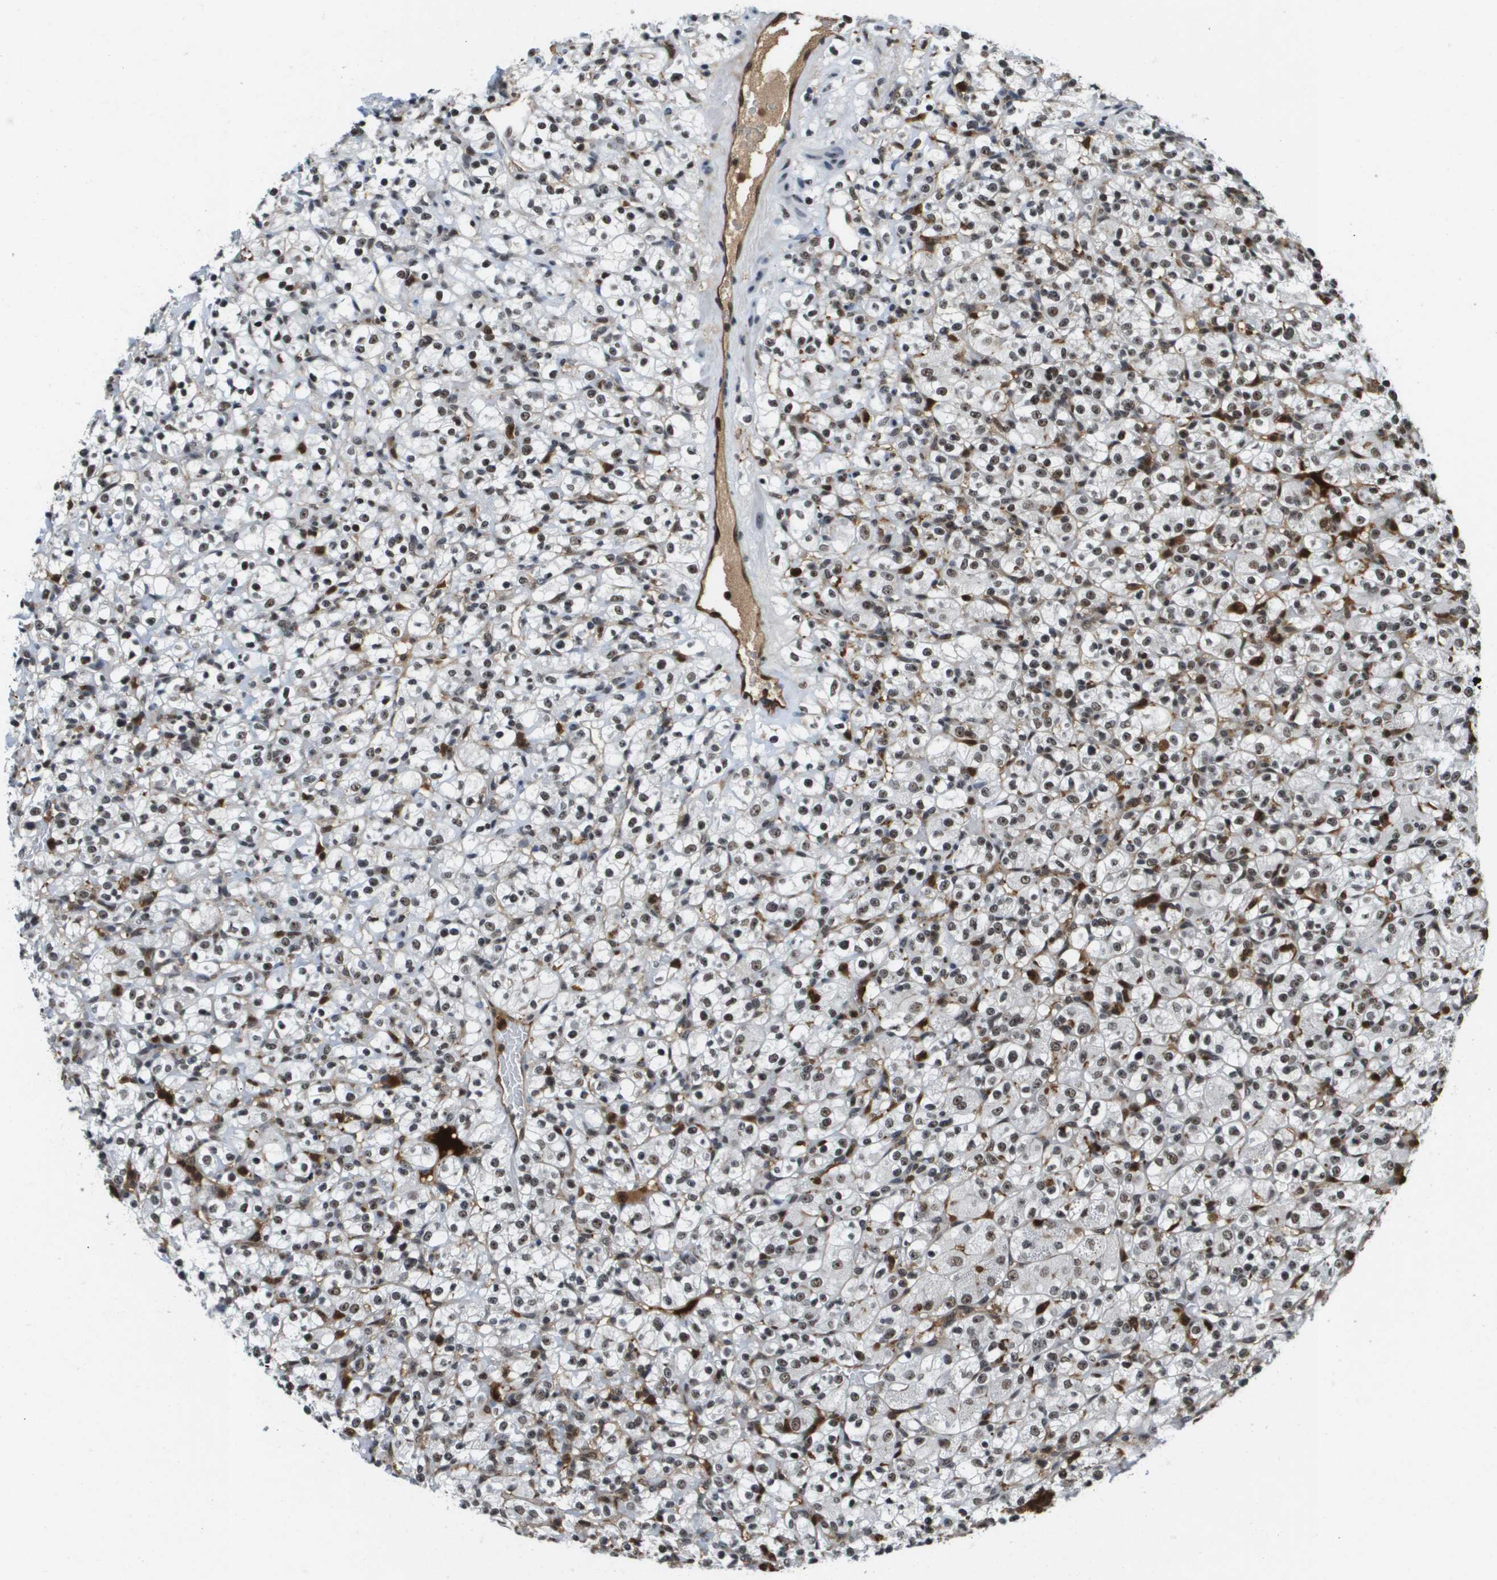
{"staining": {"intensity": "moderate", "quantity": ">75%", "location": "nuclear"}, "tissue": "renal cancer", "cell_type": "Tumor cells", "image_type": "cancer", "snomed": [{"axis": "morphology", "description": "Normal tissue, NOS"}, {"axis": "morphology", "description": "Adenocarcinoma, NOS"}, {"axis": "topography", "description": "Kidney"}], "caption": "Immunohistochemical staining of renal adenocarcinoma reveals medium levels of moderate nuclear protein positivity in approximately >75% of tumor cells. (Brightfield microscopy of DAB IHC at high magnification).", "gene": "EP400", "patient": {"sex": "female", "age": 72}}